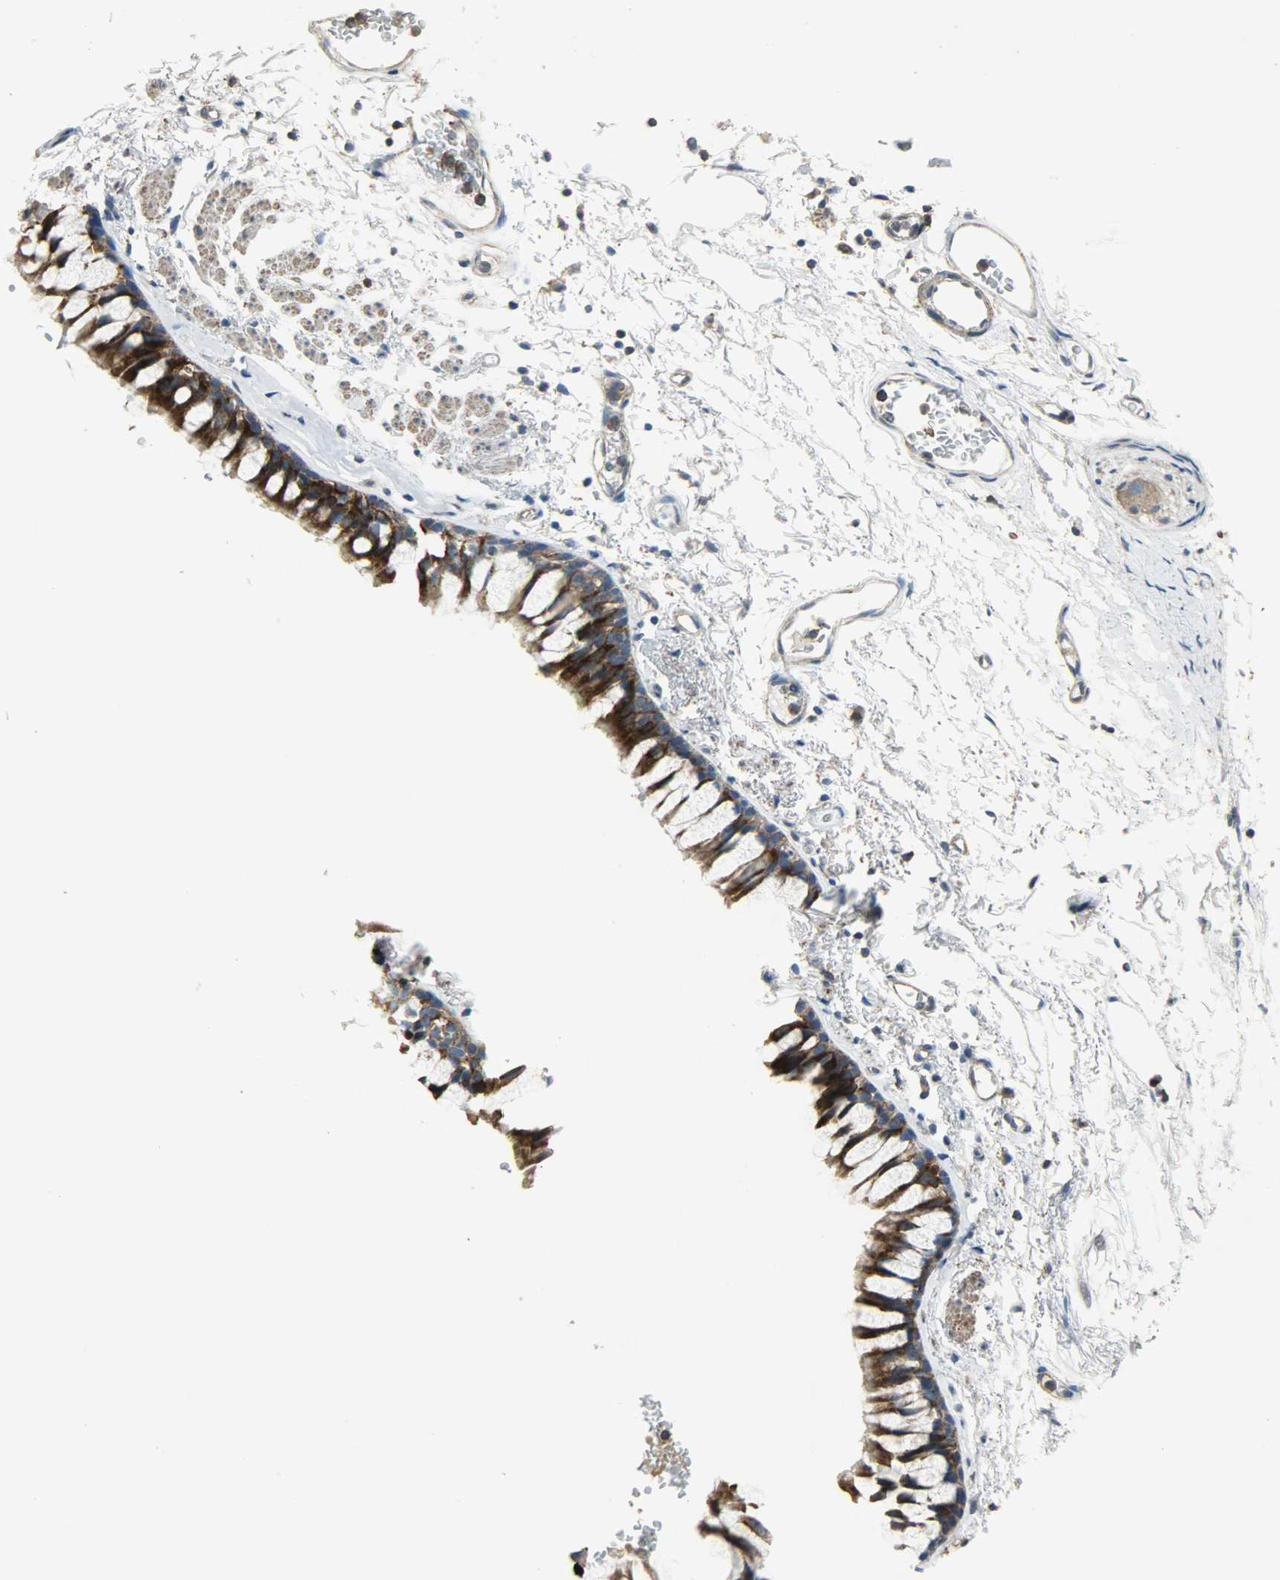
{"staining": {"intensity": "moderate", "quantity": ">75%", "location": "cytoplasmic/membranous"}, "tissue": "bronchus", "cell_type": "Respiratory epithelial cells", "image_type": "normal", "snomed": [{"axis": "morphology", "description": "Normal tissue, NOS"}, {"axis": "topography", "description": "Bronchus"}], "caption": "Immunohistochemistry (IHC) (DAB) staining of unremarkable bronchus shows moderate cytoplasmic/membranous protein staining in approximately >75% of respiratory epithelial cells. Nuclei are stained in blue.", "gene": "DNAJA4", "patient": {"sex": "female", "age": 73}}